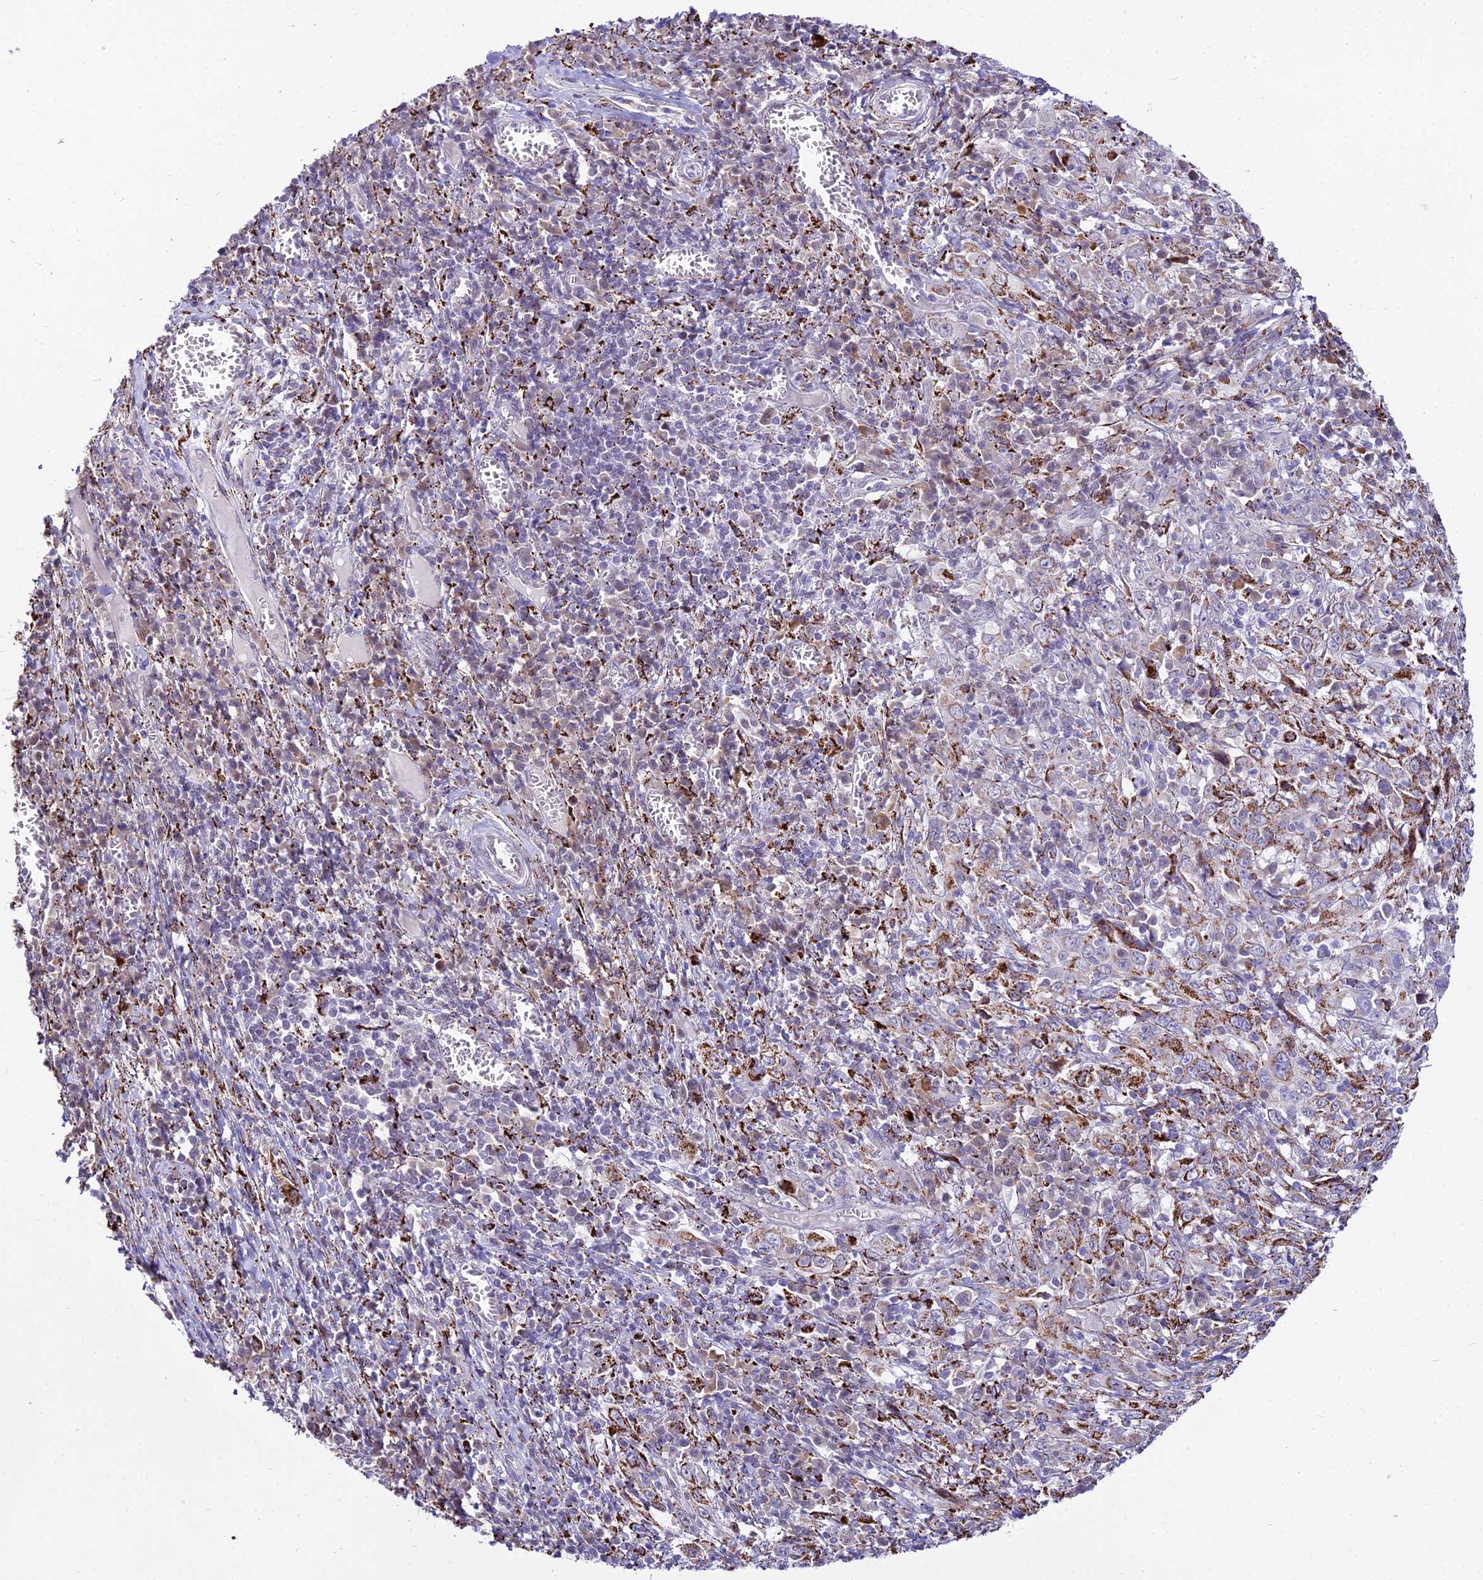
{"staining": {"intensity": "strong", "quantity": "<25%", "location": "cytoplasmic/membranous"}, "tissue": "cervical cancer", "cell_type": "Tumor cells", "image_type": "cancer", "snomed": [{"axis": "morphology", "description": "Squamous cell carcinoma, NOS"}, {"axis": "topography", "description": "Cervix"}], "caption": "A medium amount of strong cytoplasmic/membranous positivity is present in about <25% of tumor cells in squamous cell carcinoma (cervical) tissue.", "gene": "C6orf163", "patient": {"sex": "female", "age": 46}}